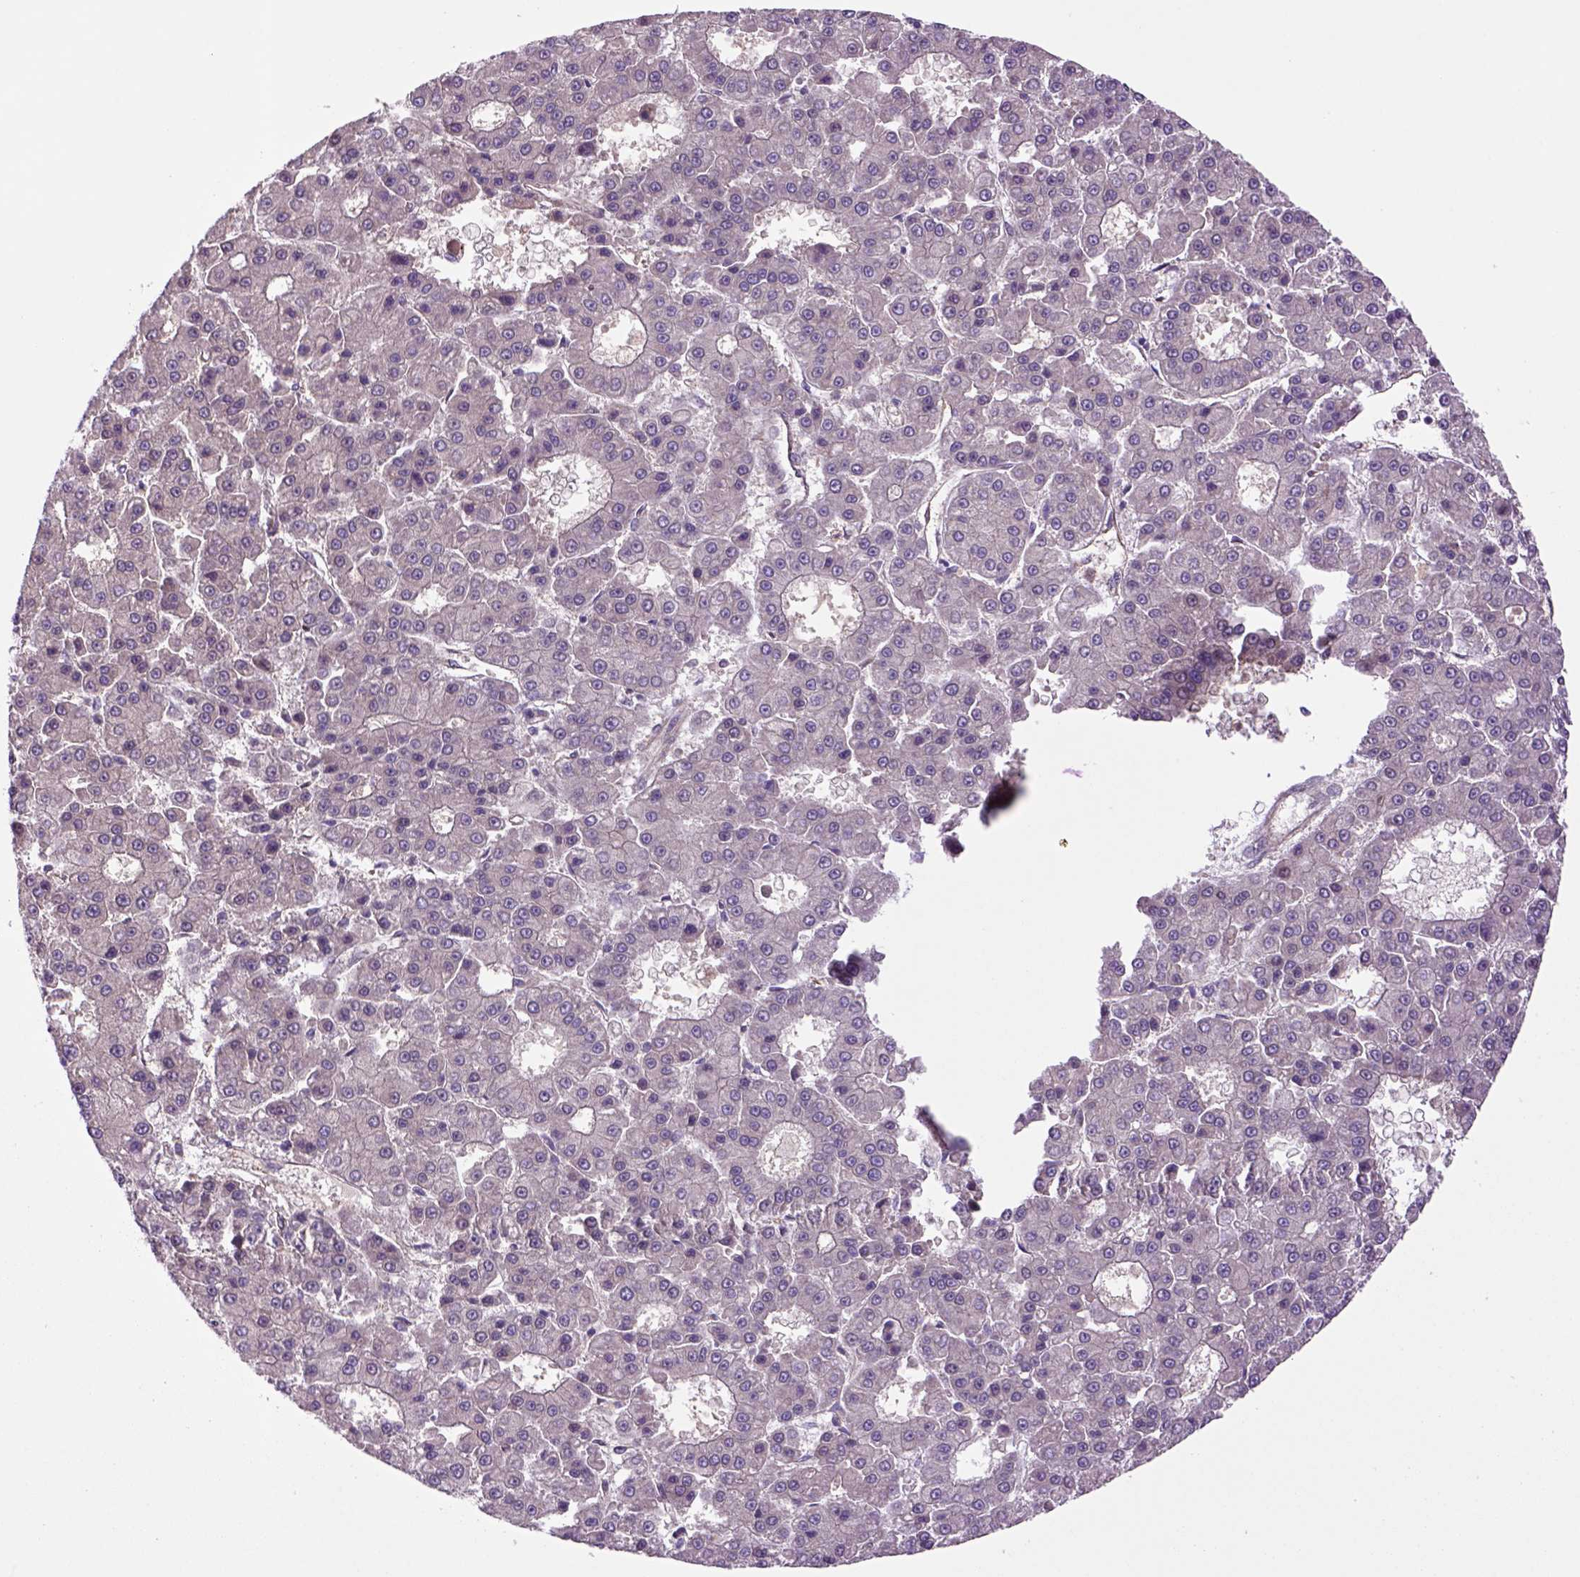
{"staining": {"intensity": "negative", "quantity": "none", "location": "none"}, "tissue": "liver cancer", "cell_type": "Tumor cells", "image_type": "cancer", "snomed": [{"axis": "morphology", "description": "Carcinoma, Hepatocellular, NOS"}, {"axis": "topography", "description": "Liver"}], "caption": "Tumor cells show no significant protein positivity in hepatocellular carcinoma (liver).", "gene": "HSPBP1", "patient": {"sex": "male", "age": 70}}